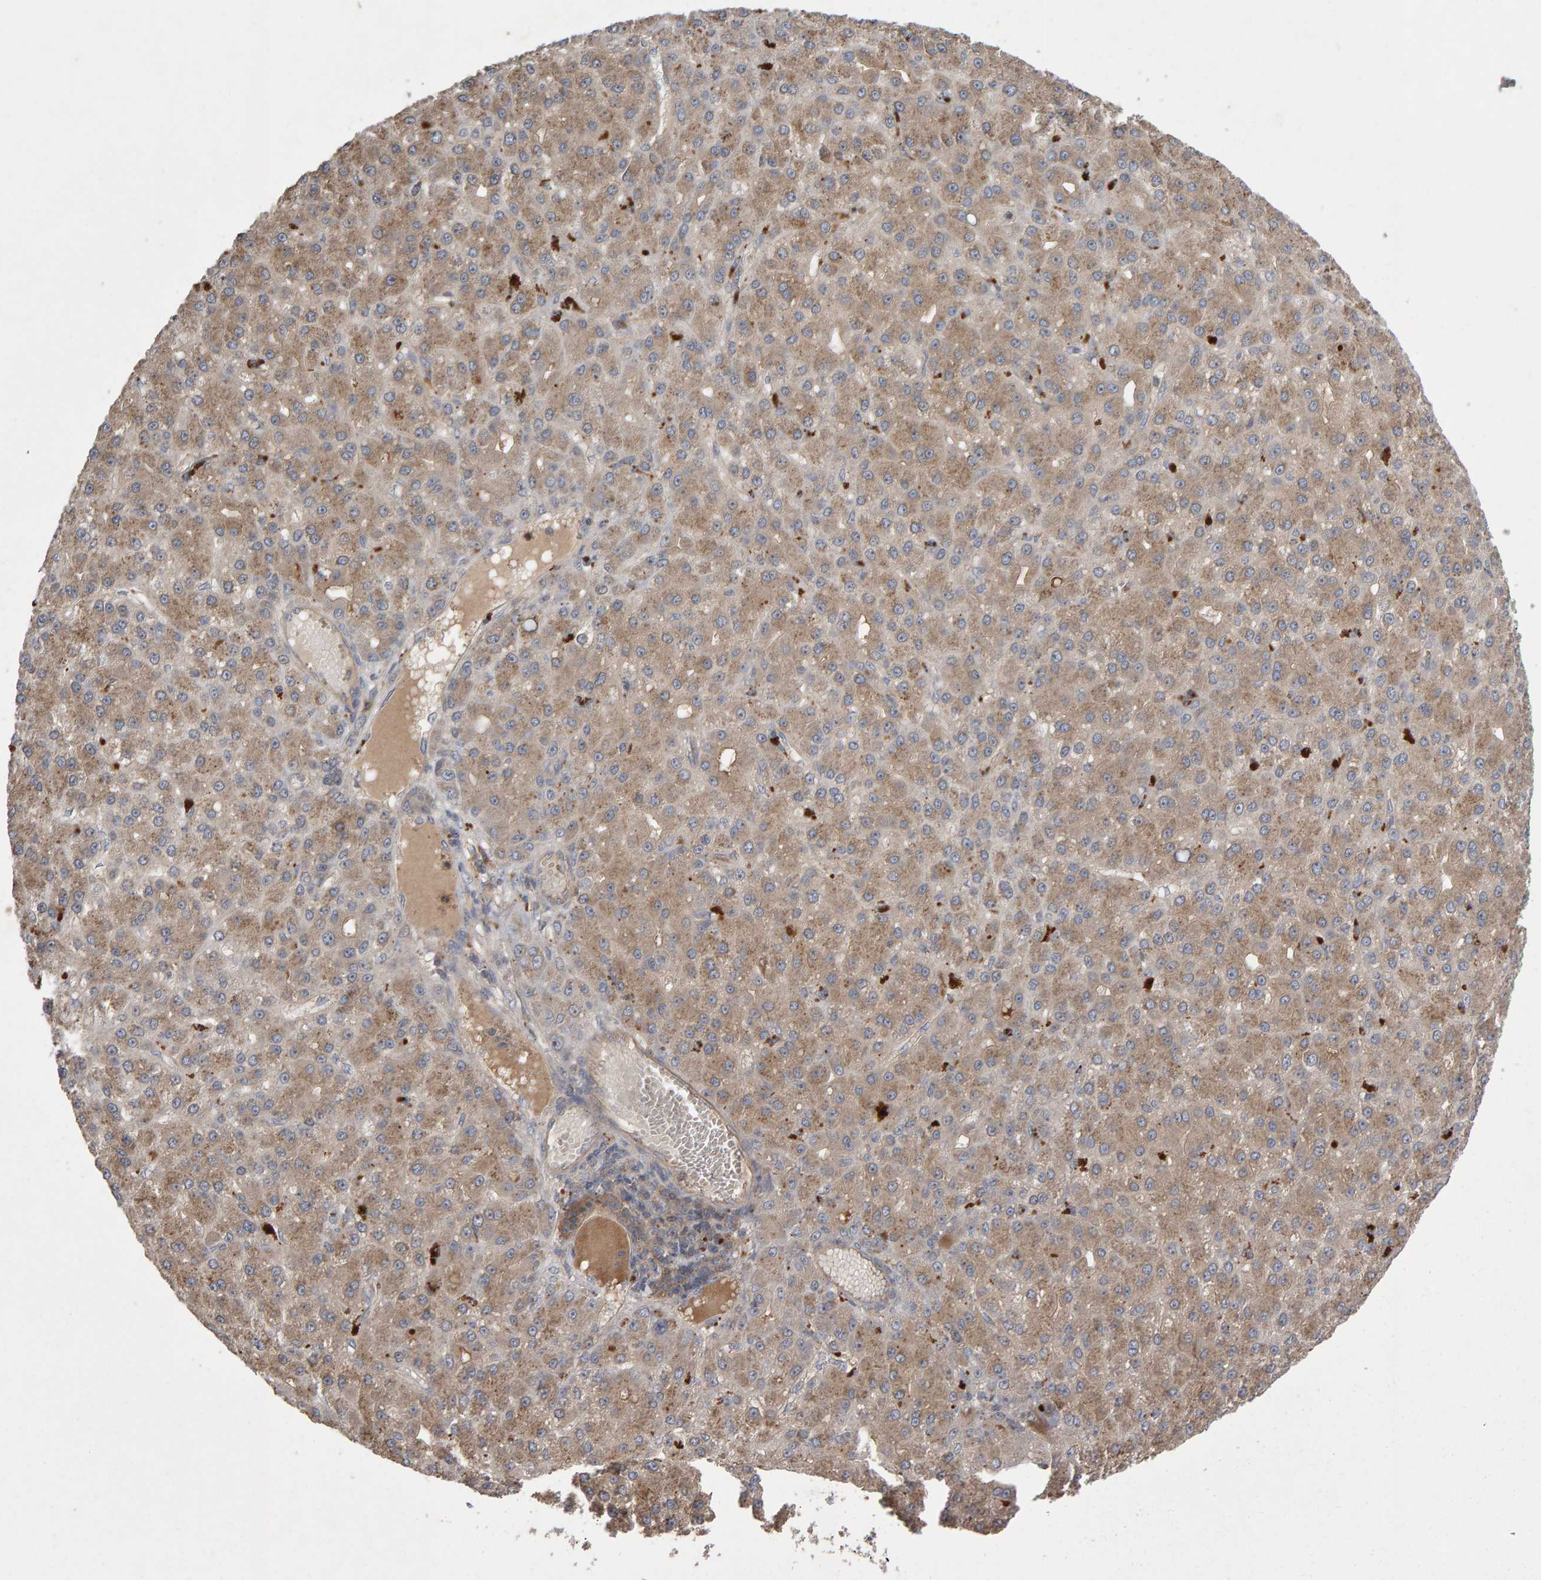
{"staining": {"intensity": "weak", "quantity": ">75%", "location": "cytoplasmic/membranous"}, "tissue": "liver cancer", "cell_type": "Tumor cells", "image_type": "cancer", "snomed": [{"axis": "morphology", "description": "Carcinoma, Hepatocellular, NOS"}, {"axis": "topography", "description": "Liver"}], "caption": "Brown immunohistochemical staining in human liver cancer demonstrates weak cytoplasmic/membranous expression in about >75% of tumor cells. (Brightfield microscopy of DAB IHC at high magnification).", "gene": "PGS1", "patient": {"sex": "male", "age": 67}}